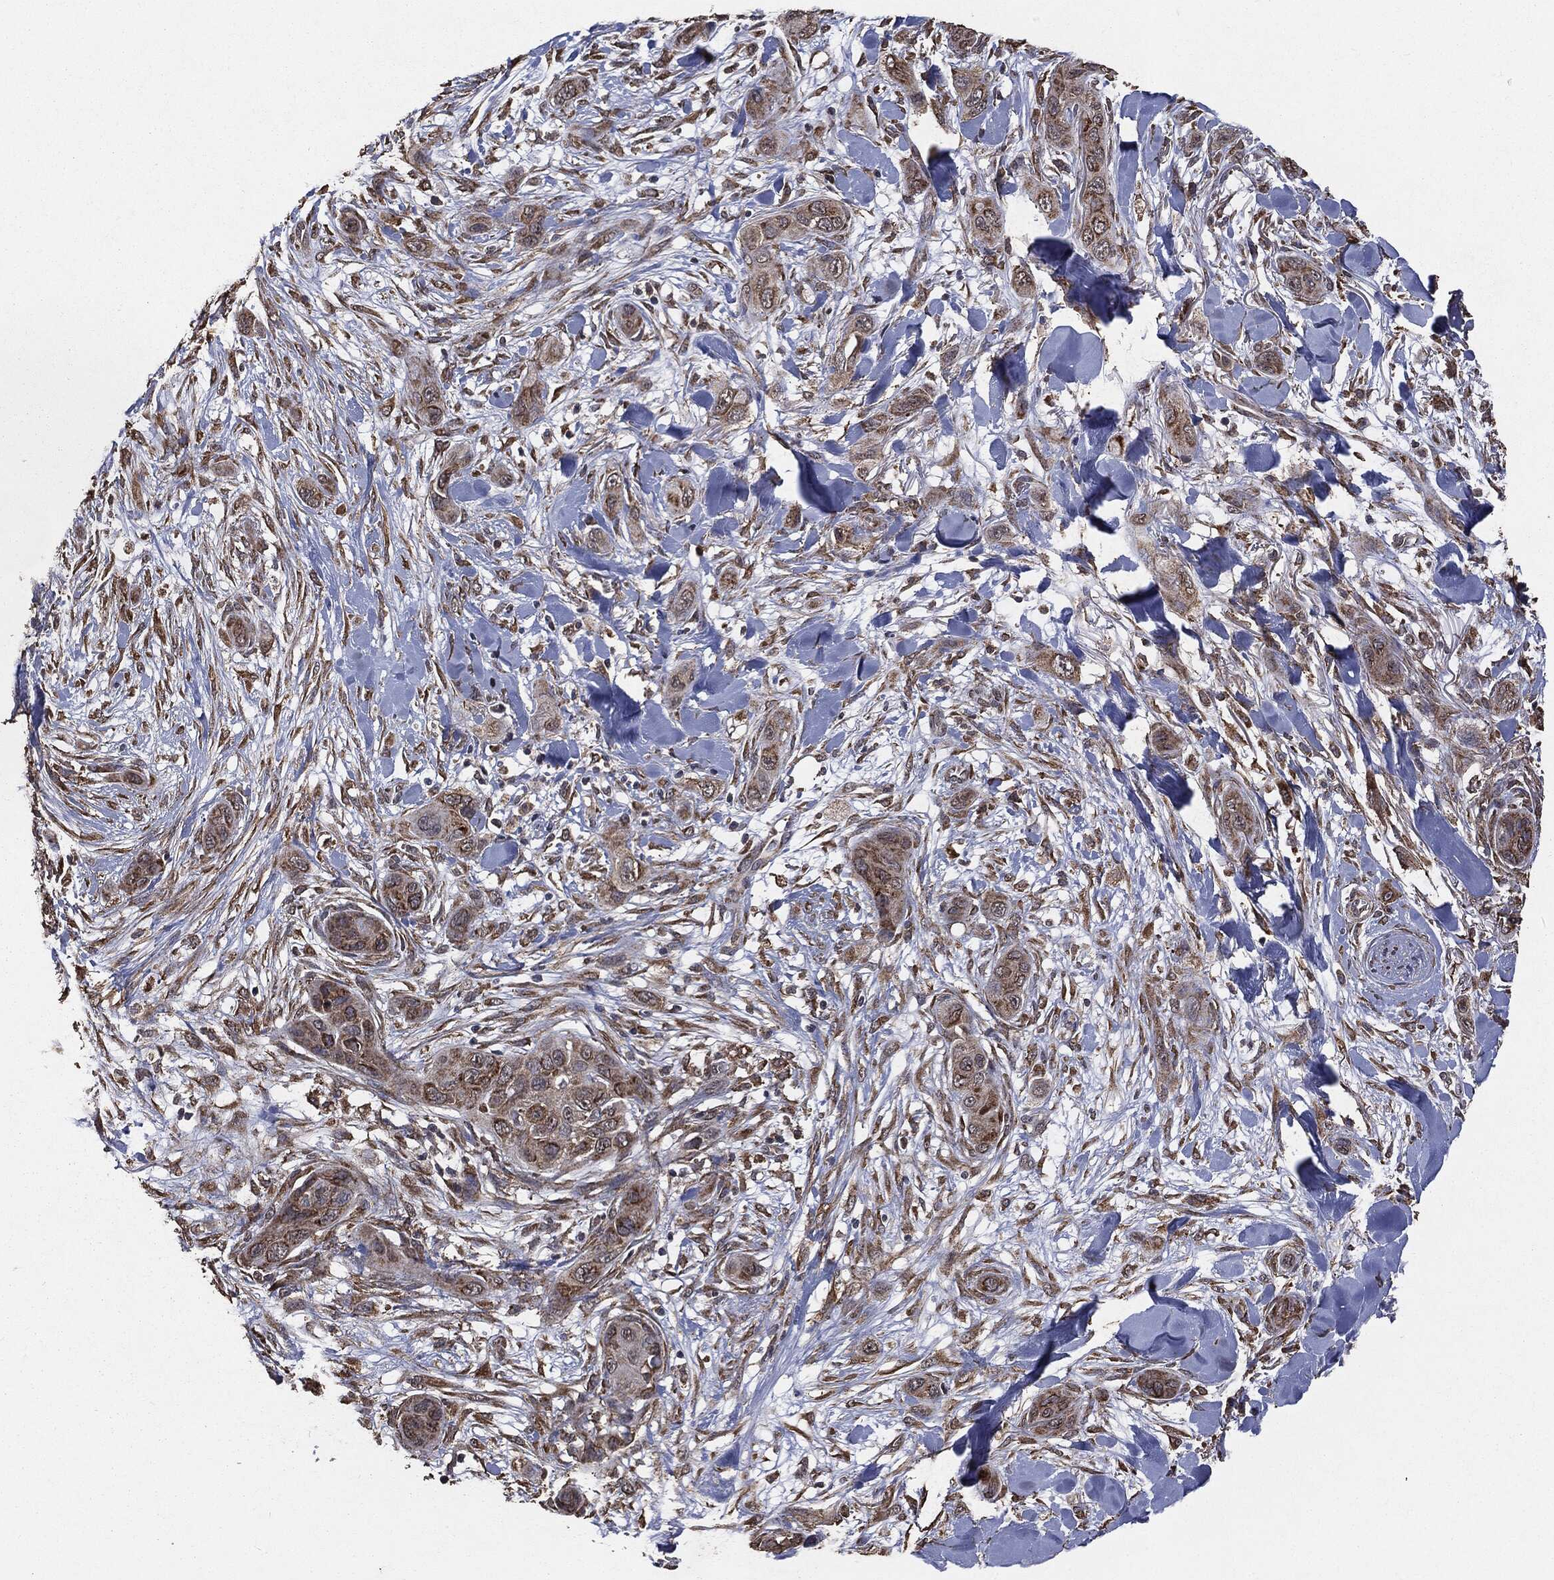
{"staining": {"intensity": "moderate", "quantity": "<25%", "location": "cytoplasmic/membranous"}, "tissue": "skin cancer", "cell_type": "Tumor cells", "image_type": "cancer", "snomed": [{"axis": "morphology", "description": "Squamous cell carcinoma, NOS"}, {"axis": "topography", "description": "Skin"}], "caption": "A histopathology image showing moderate cytoplasmic/membranous positivity in about <25% of tumor cells in skin cancer (squamous cell carcinoma), as visualized by brown immunohistochemical staining.", "gene": "MTOR", "patient": {"sex": "male", "age": 78}}